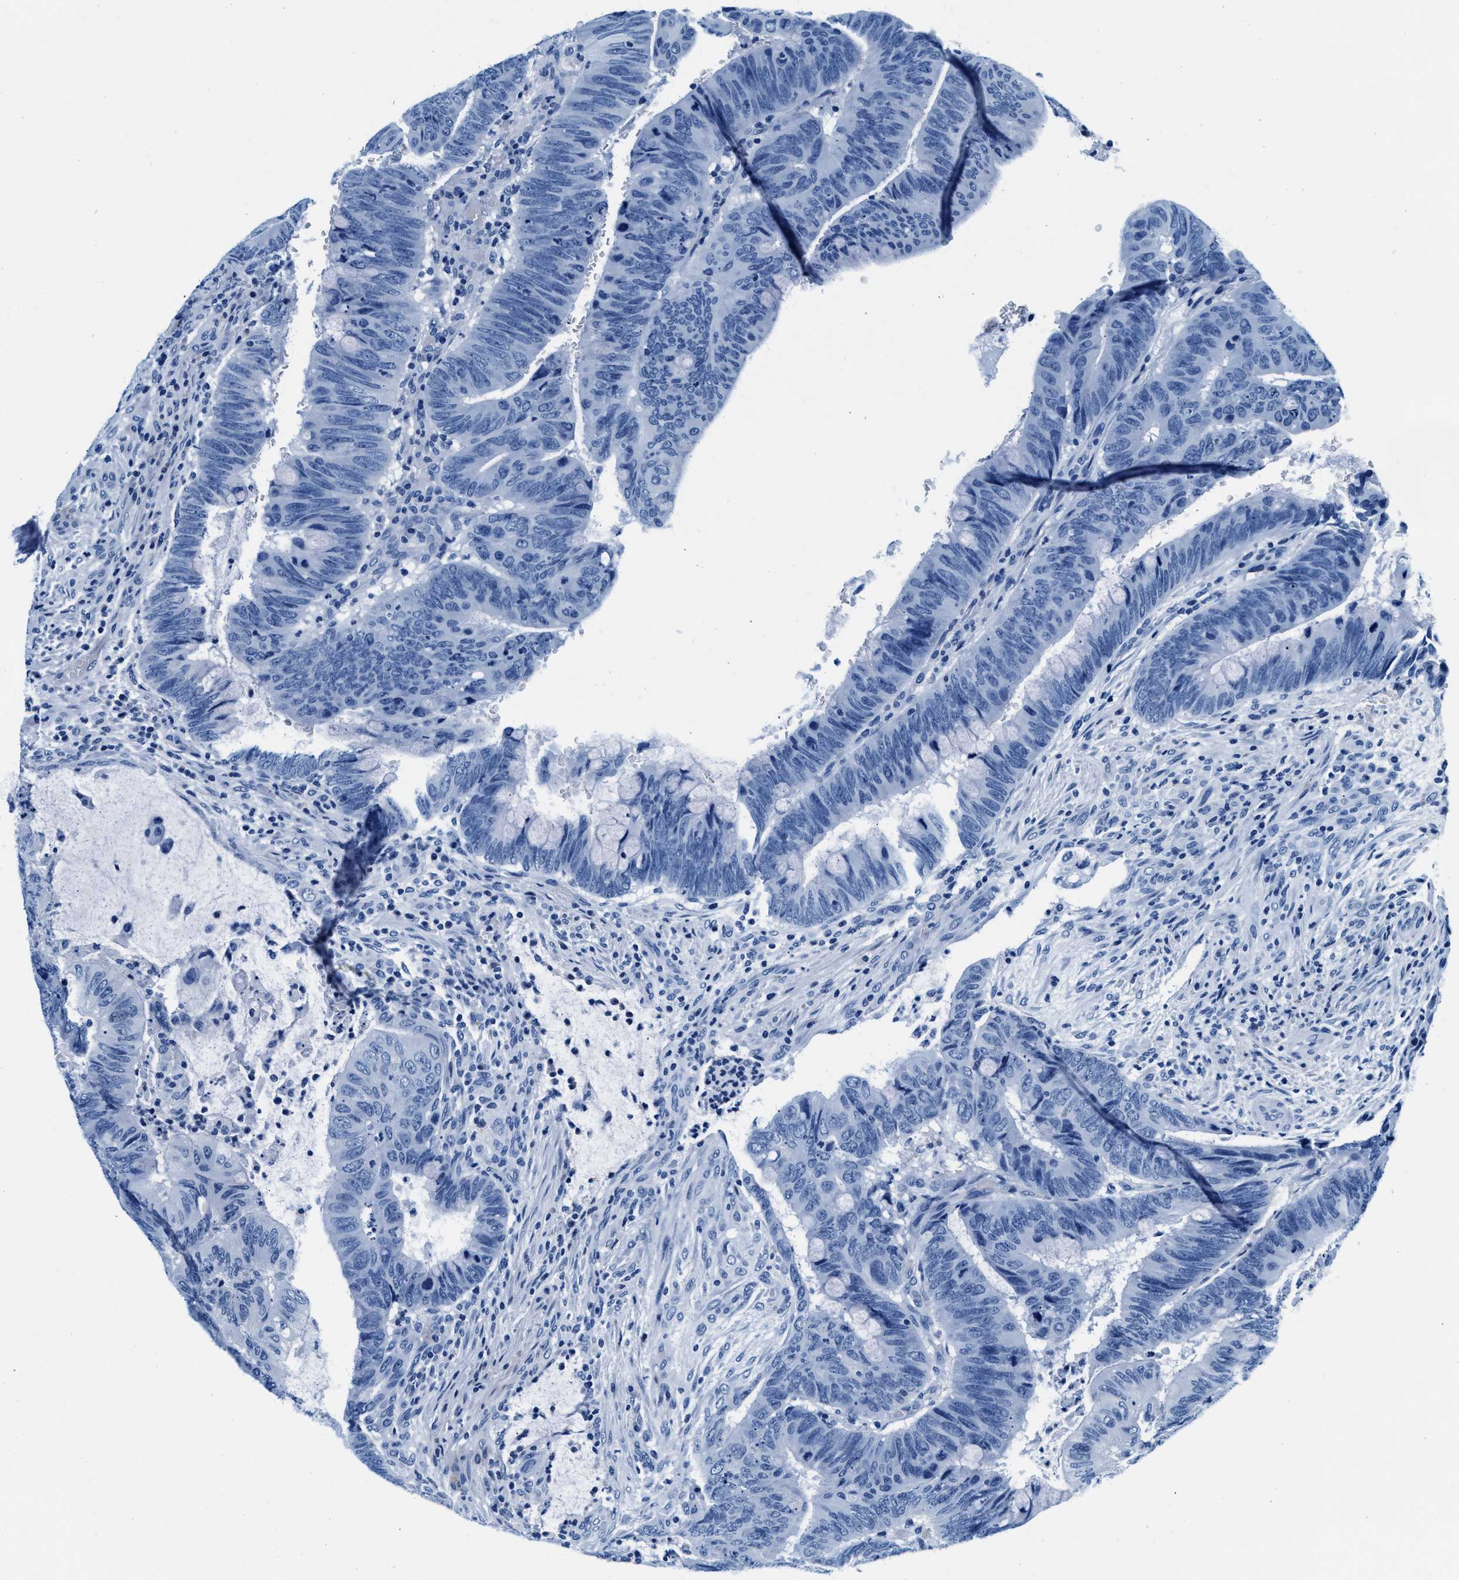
{"staining": {"intensity": "negative", "quantity": "none", "location": "none"}, "tissue": "colorectal cancer", "cell_type": "Tumor cells", "image_type": "cancer", "snomed": [{"axis": "morphology", "description": "Normal tissue, NOS"}, {"axis": "morphology", "description": "Adenocarcinoma, NOS"}, {"axis": "topography", "description": "Rectum"}, {"axis": "topography", "description": "Peripheral nerve tissue"}], "caption": "There is no significant positivity in tumor cells of colorectal cancer (adenocarcinoma).", "gene": "SLFN11", "patient": {"sex": "male", "age": 92}}